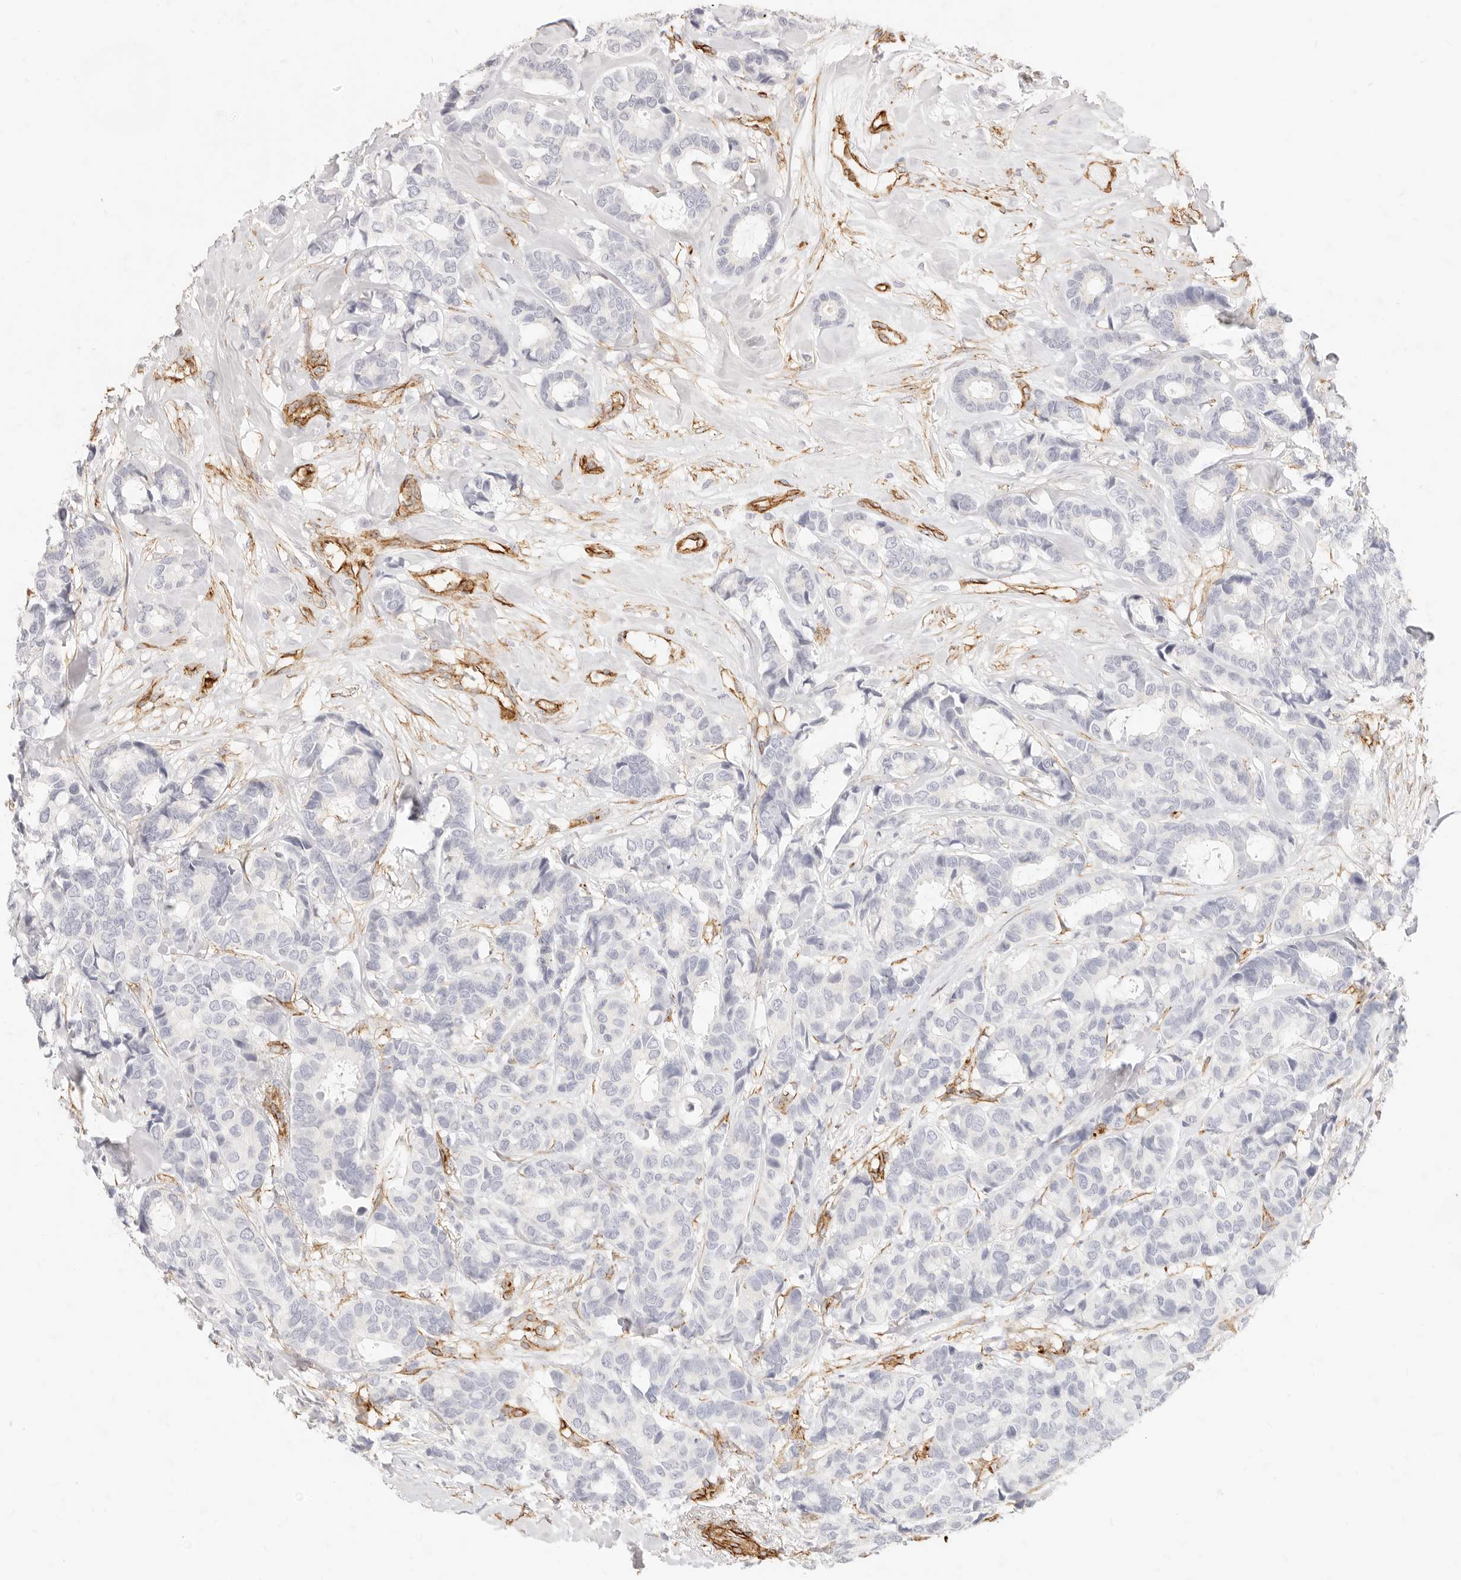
{"staining": {"intensity": "negative", "quantity": "none", "location": "none"}, "tissue": "breast cancer", "cell_type": "Tumor cells", "image_type": "cancer", "snomed": [{"axis": "morphology", "description": "Duct carcinoma"}, {"axis": "topography", "description": "Breast"}], "caption": "IHC photomicrograph of human intraductal carcinoma (breast) stained for a protein (brown), which exhibits no expression in tumor cells.", "gene": "NUS1", "patient": {"sex": "female", "age": 87}}